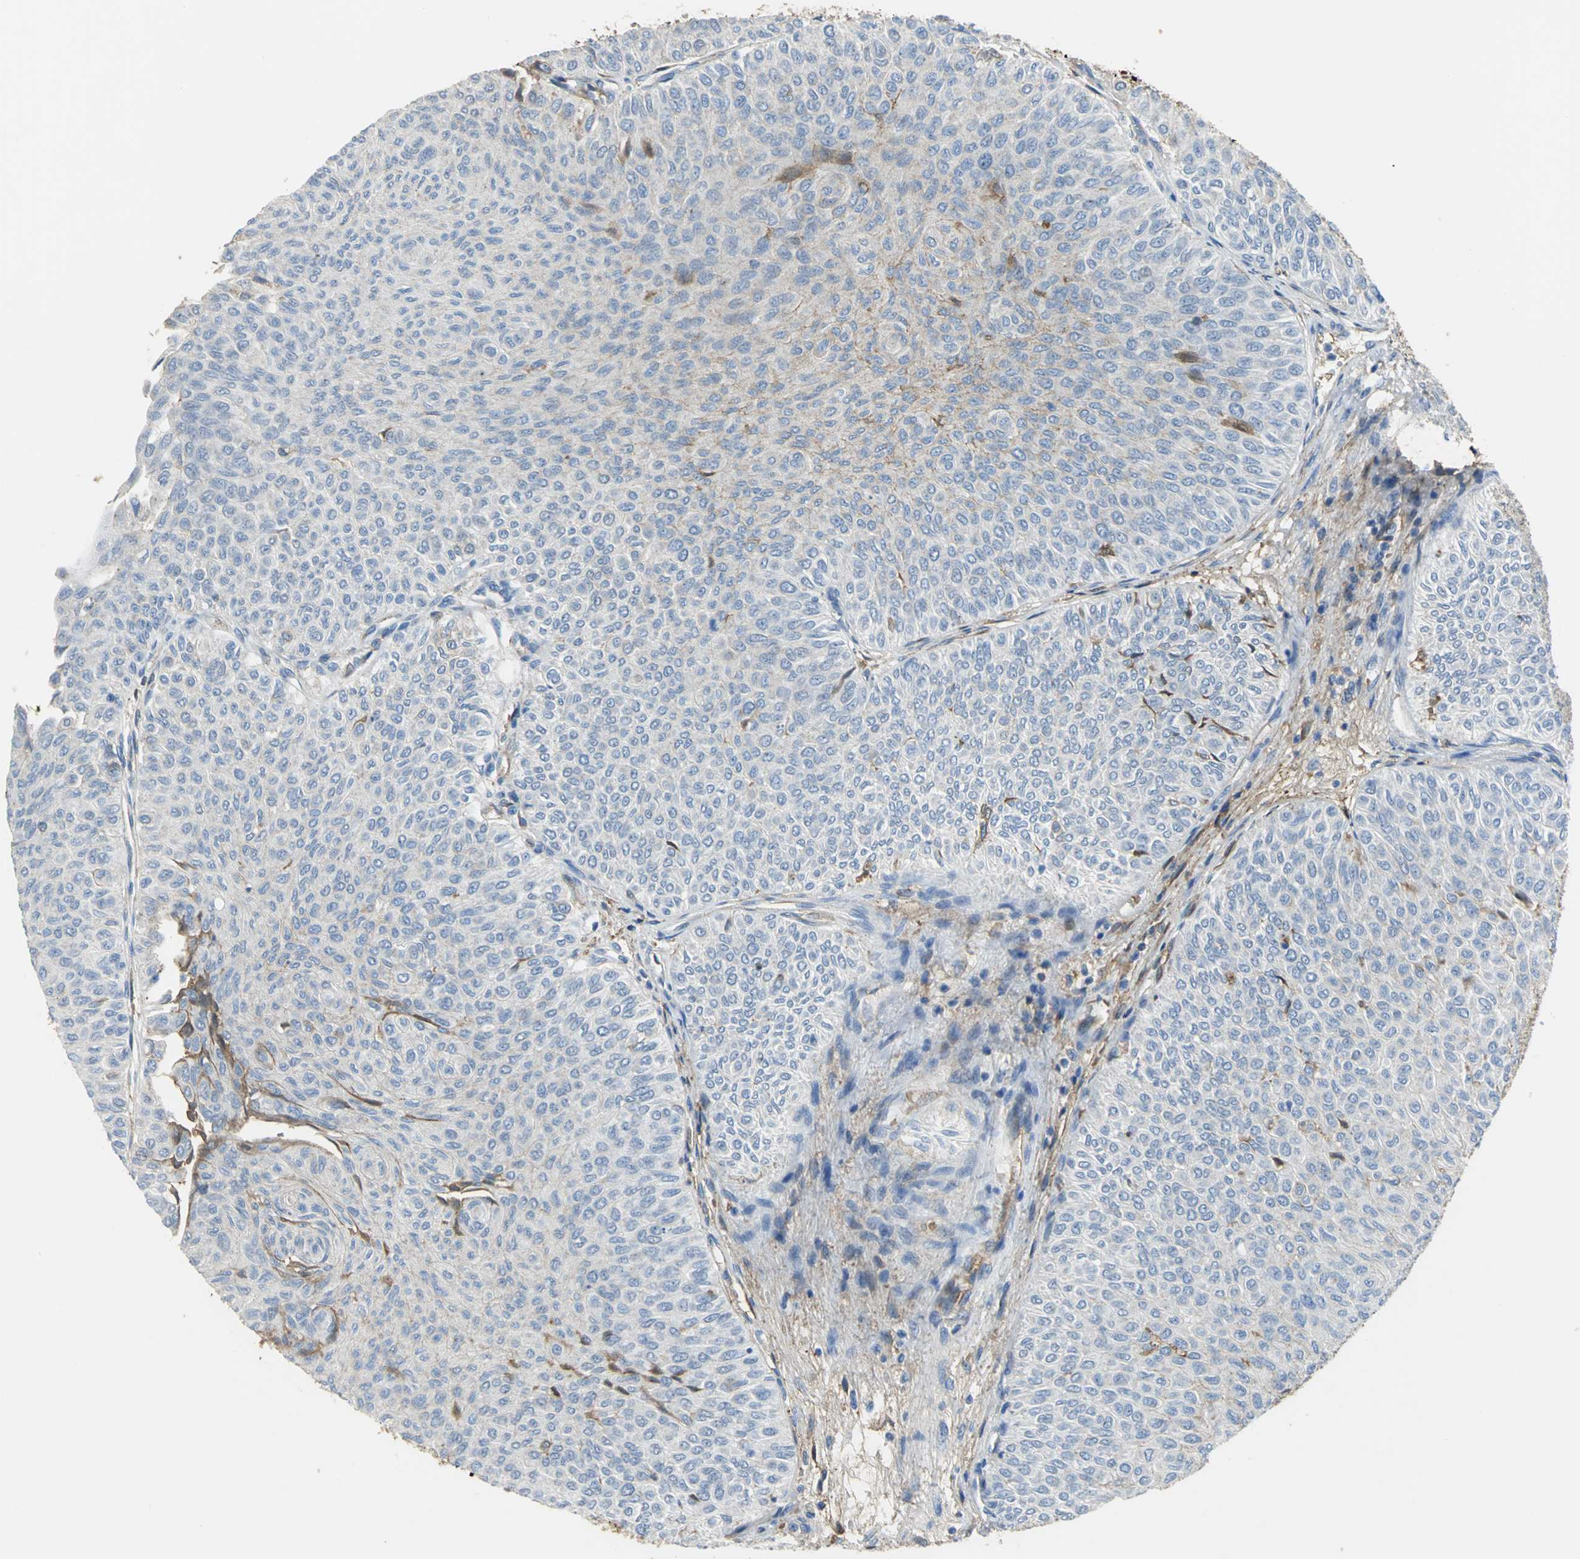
{"staining": {"intensity": "moderate", "quantity": "25%-75%", "location": "cytoplasmic/membranous"}, "tissue": "urothelial cancer", "cell_type": "Tumor cells", "image_type": "cancer", "snomed": [{"axis": "morphology", "description": "Urothelial carcinoma, Low grade"}, {"axis": "topography", "description": "Urinary bladder"}], "caption": "Protein expression analysis of human urothelial cancer reveals moderate cytoplasmic/membranous staining in approximately 25%-75% of tumor cells.", "gene": "GYG2", "patient": {"sex": "male", "age": 78}}